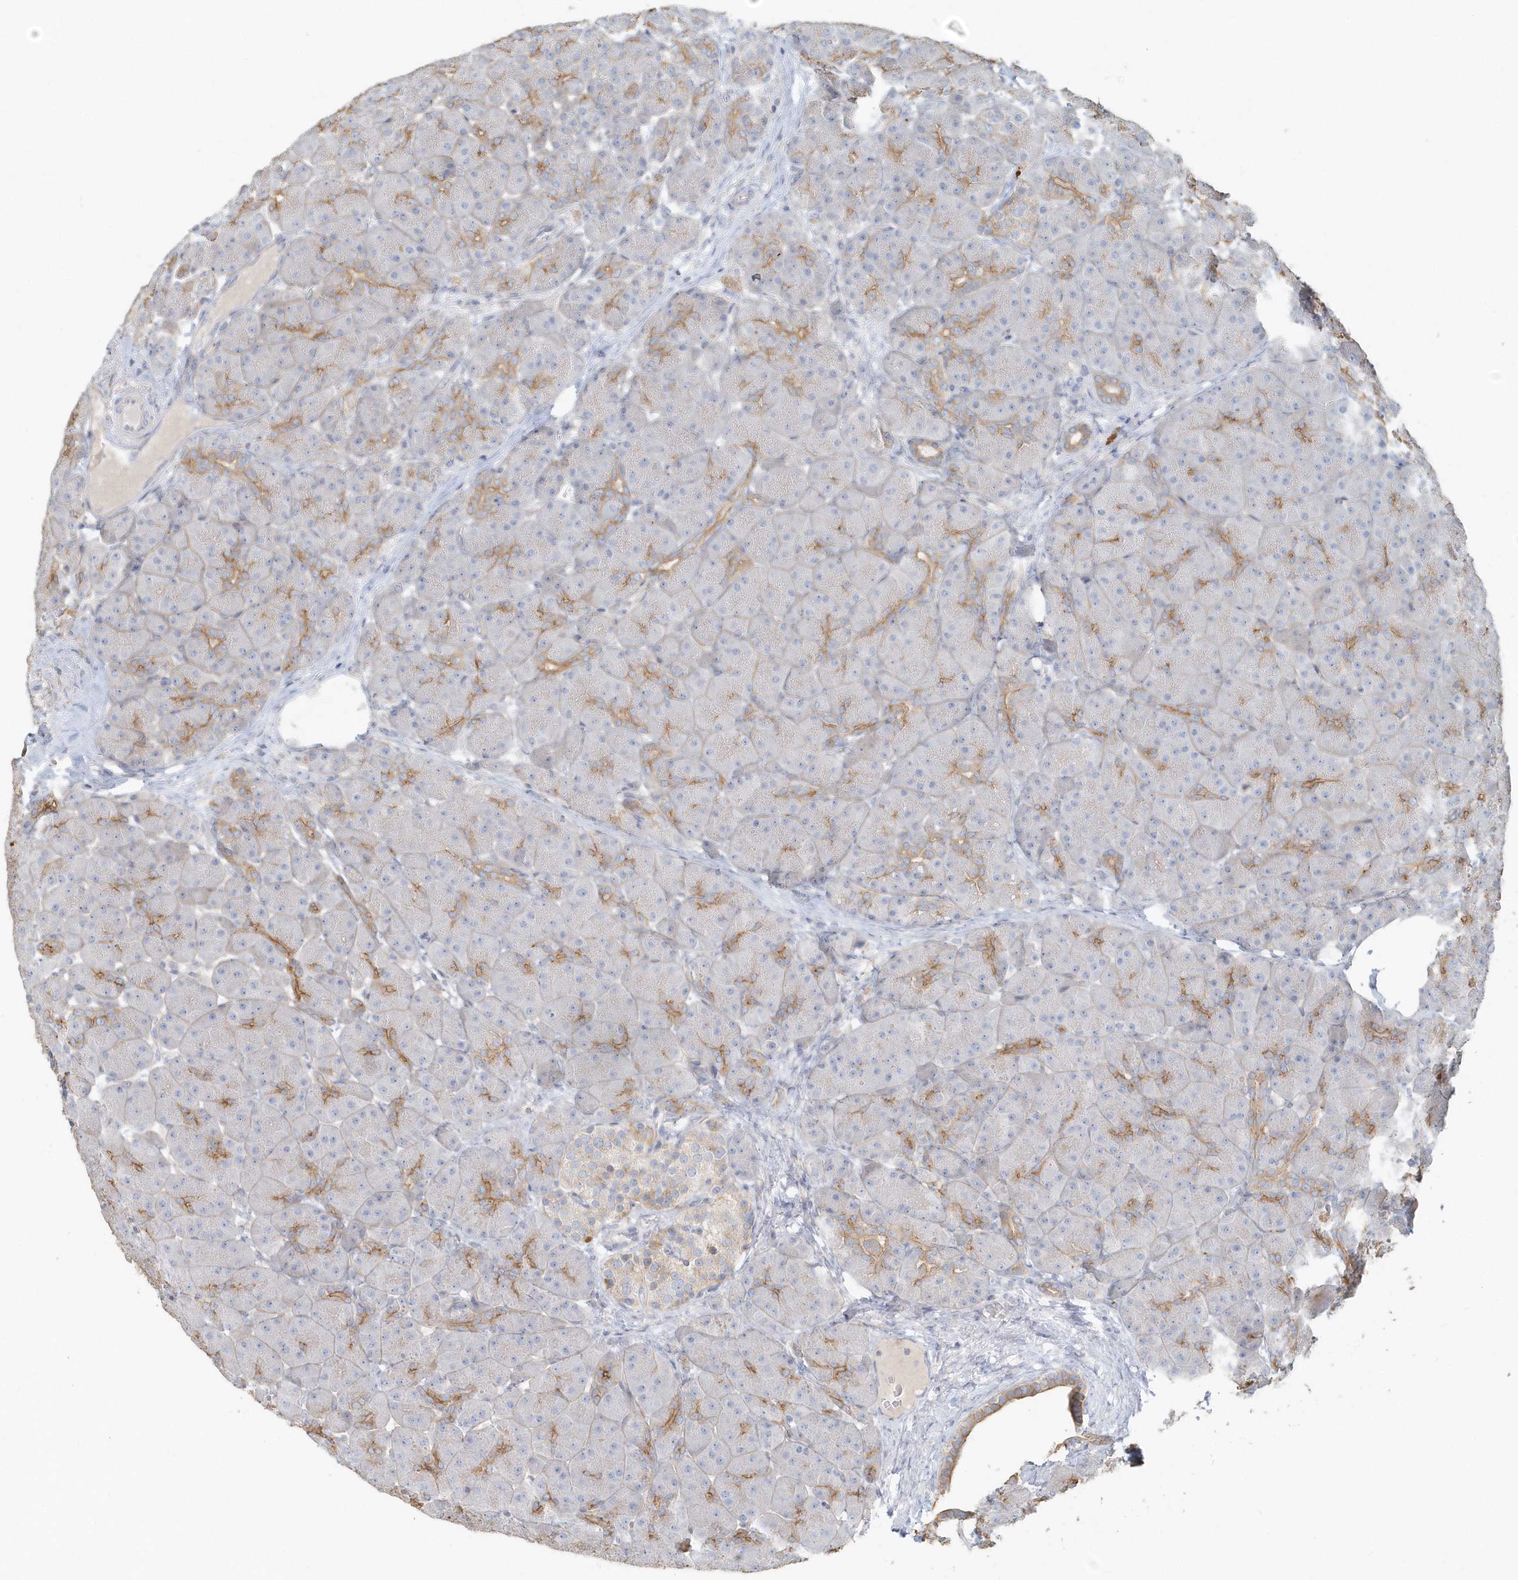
{"staining": {"intensity": "moderate", "quantity": "<25%", "location": "cytoplasmic/membranous"}, "tissue": "pancreas", "cell_type": "Exocrine glandular cells", "image_type": "normal", "snomed": [{"axis": "morphology", "description": "Normal tissue, NOS"}, {"axis": "topography", "description": "Pancreas"}], "caption": "Pancreas stained with a brown dye displays moderate cytoplasmic/membranous positive positivity in approximately <25% of exocrine glandular cells.", "gene": "MMRN1", "patient": {"sex": "male", "age": 66}}